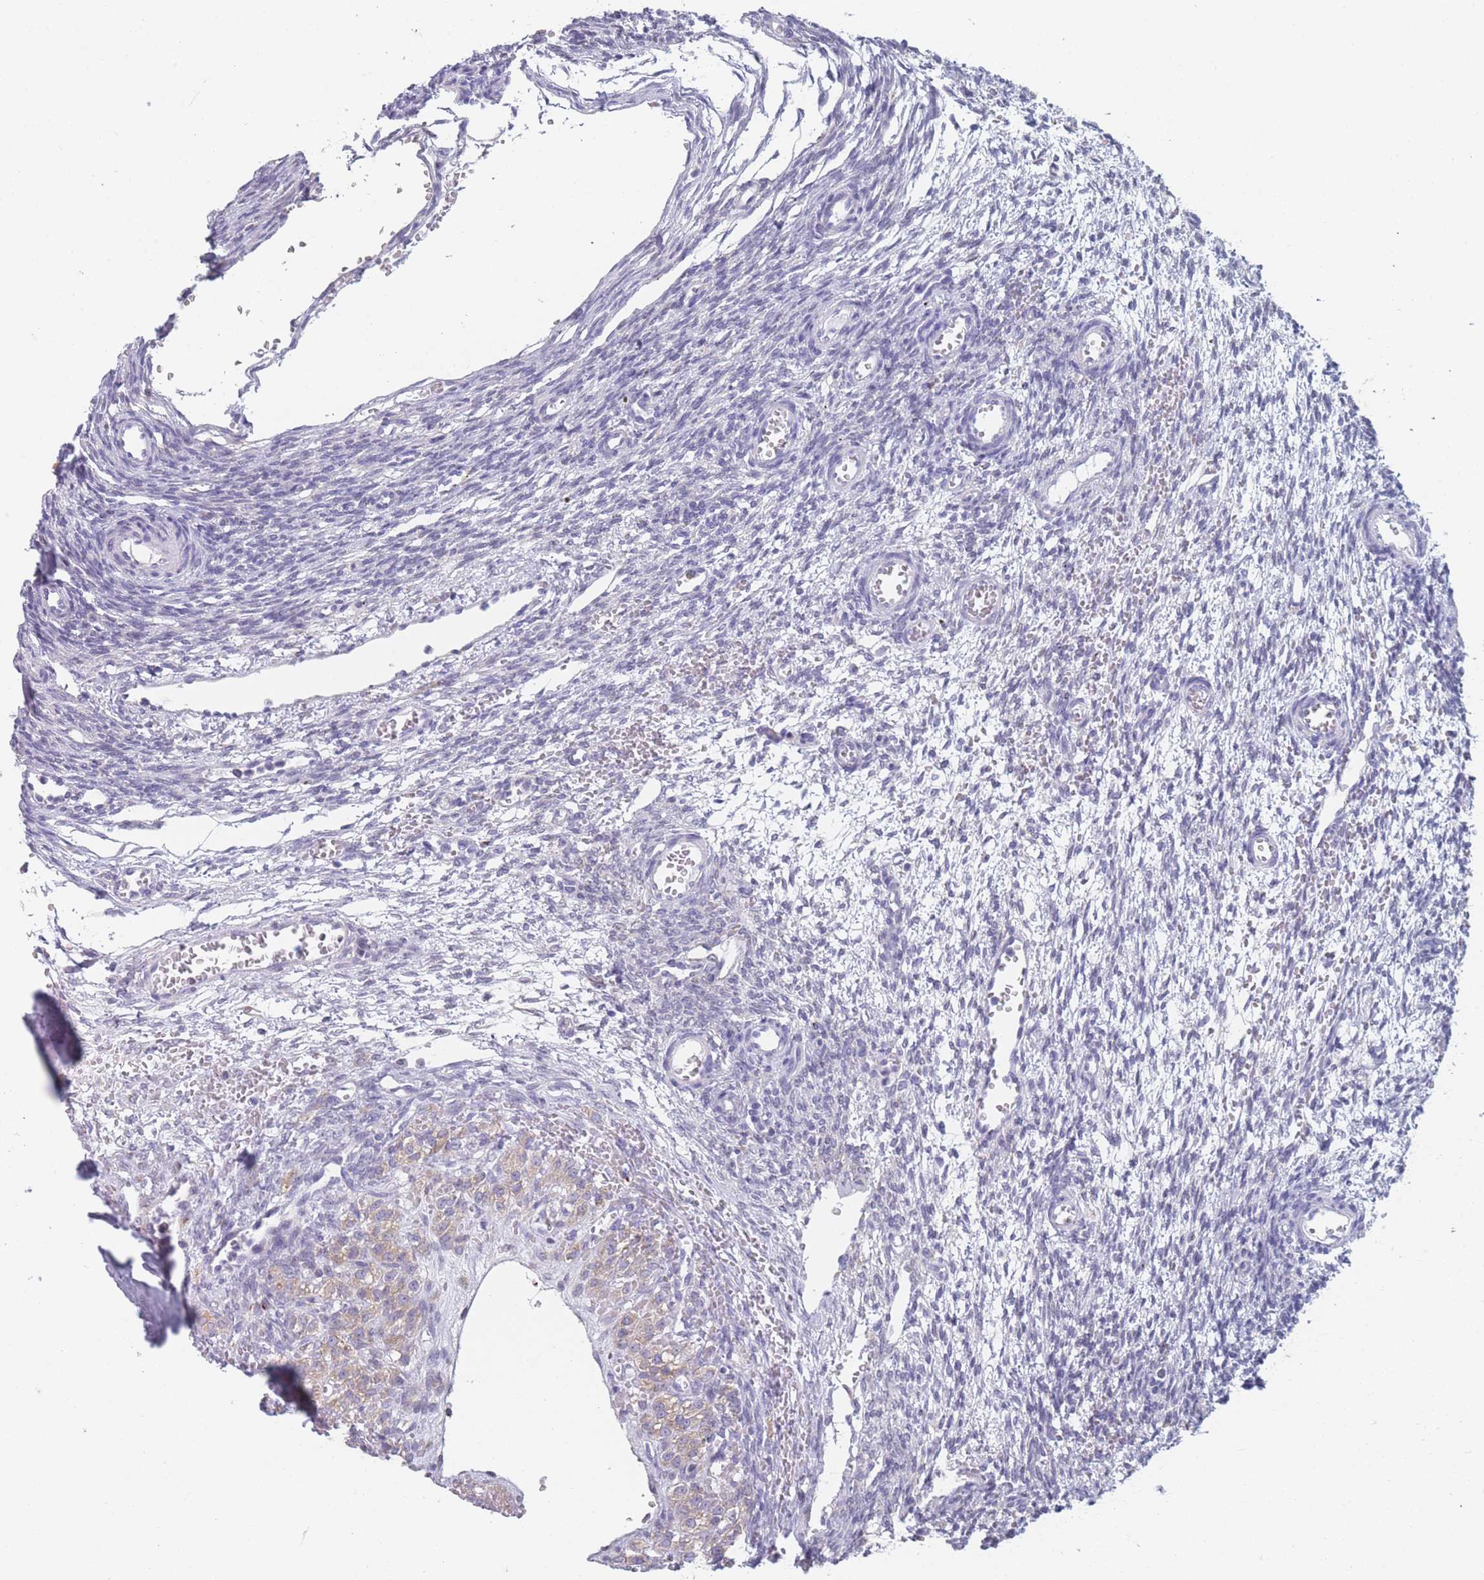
{"staining": {"intensity": "negative", "quantity": "none", "location": "none"}, "tissue": "ovary", "cell_type": "Ovarian stroma cells", "image_type": "normal", "snomed": [{"axis": "morphology", "description": "Normal tissue, NOS"}, {"axis": "topography", "description": "Ovary"}], "caption": "High power microscopy histopathology image of an IHC histopathology image of unremarkable ovary, revealing no significant staining in ovarian stroma cells. (DAB (3,3'-diaminobenzidine) IHC, high magnification).", "gene": "TMED10", "patient": {"sex": "female", "age": 39}}